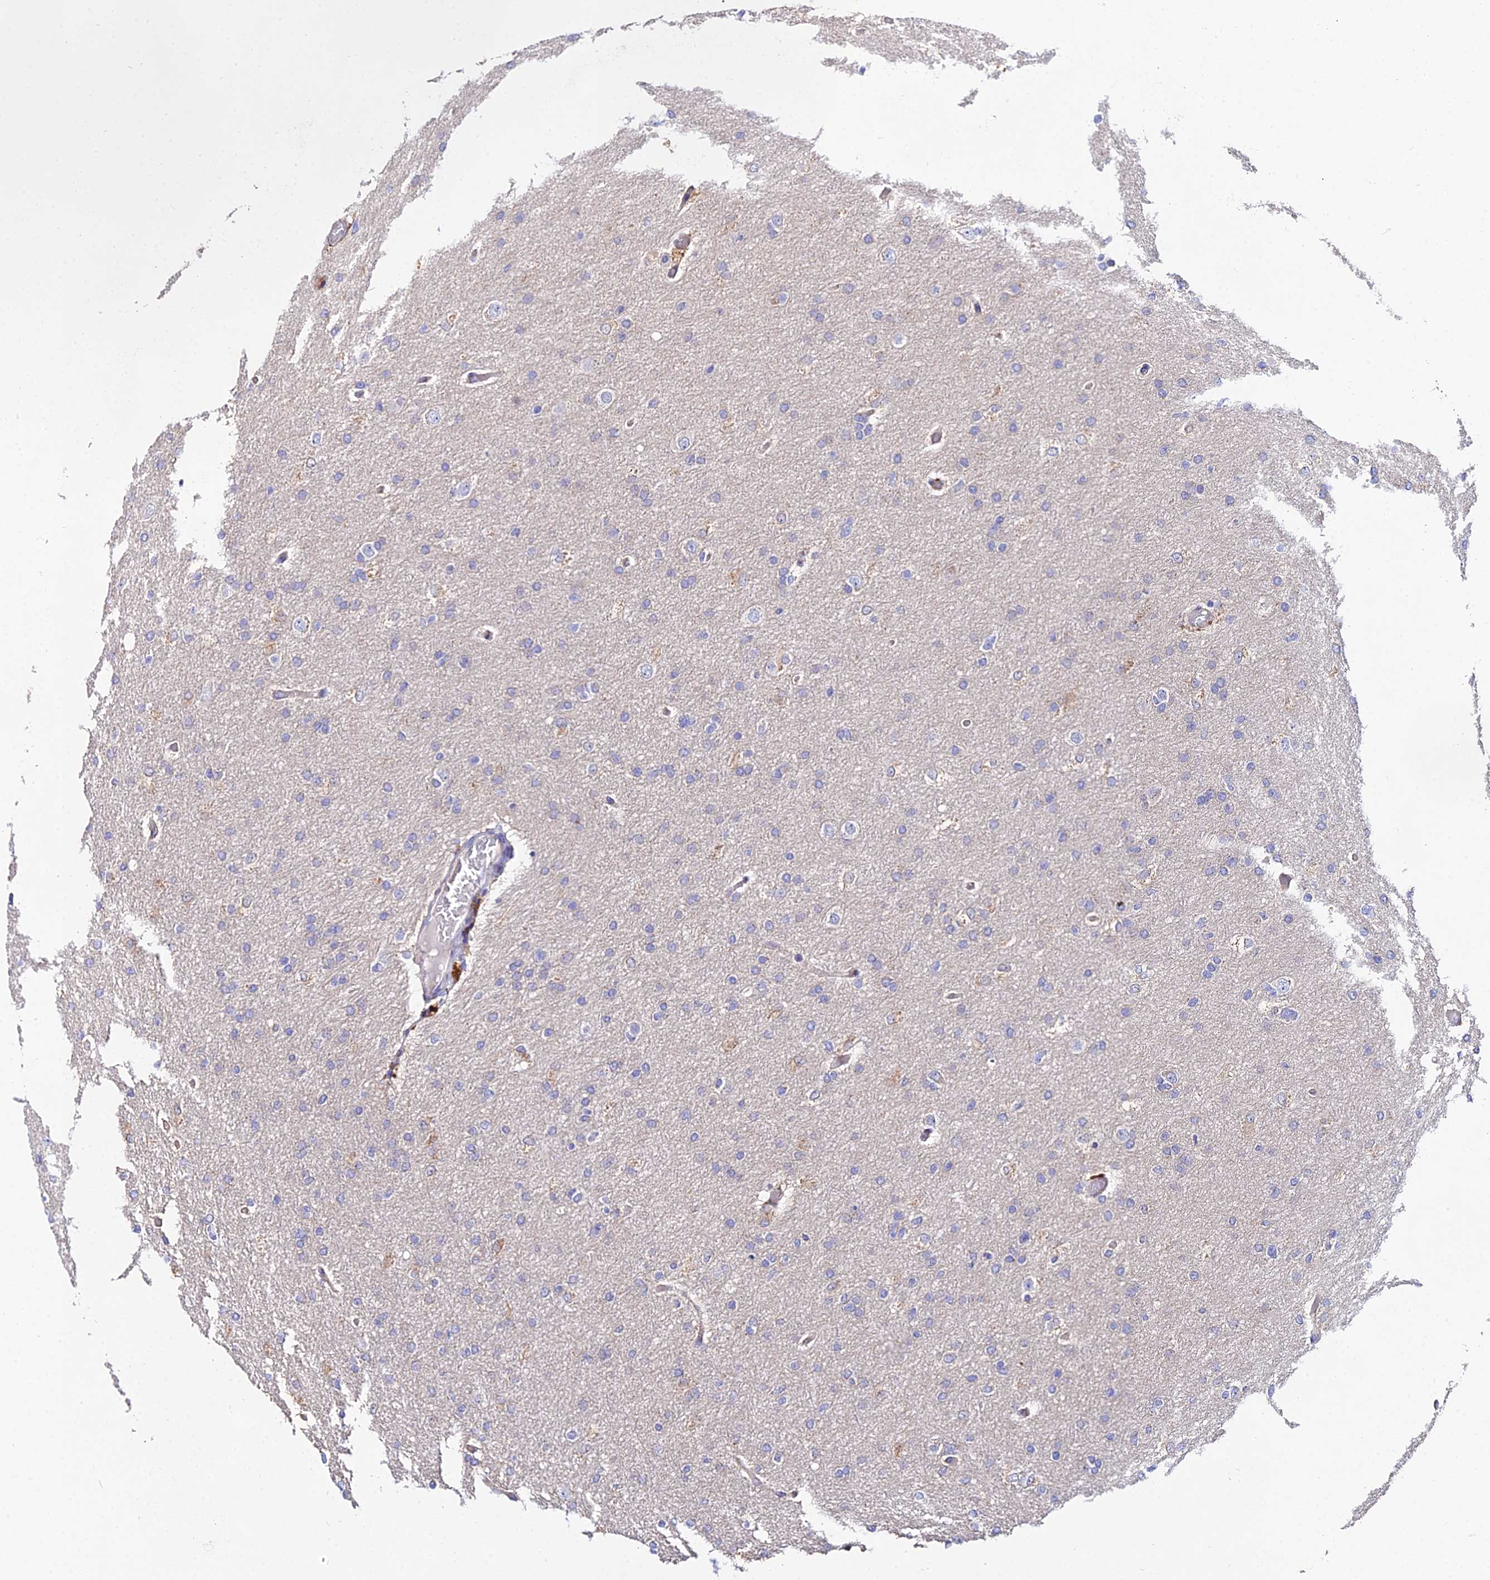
{"staining": {"intensity": "negative", "quantity": "none", "location": "none"}, "tissue": "glioma", "cell_type": "Tumor cells", "image_type": "cancer", "snomed": [{"axis": "morphology", "description": "Glioma, malignant, High grade"}, {"axis": "topography", "description": "Cerebral cortex"}], "caption": "Immunohistochemistry (IHC) image of glioma stained for a protein (brown), which displays no positivity in tumor cells.", "gene": "PPP2R2C", "patient": {"sex": "female", "age": 36}}